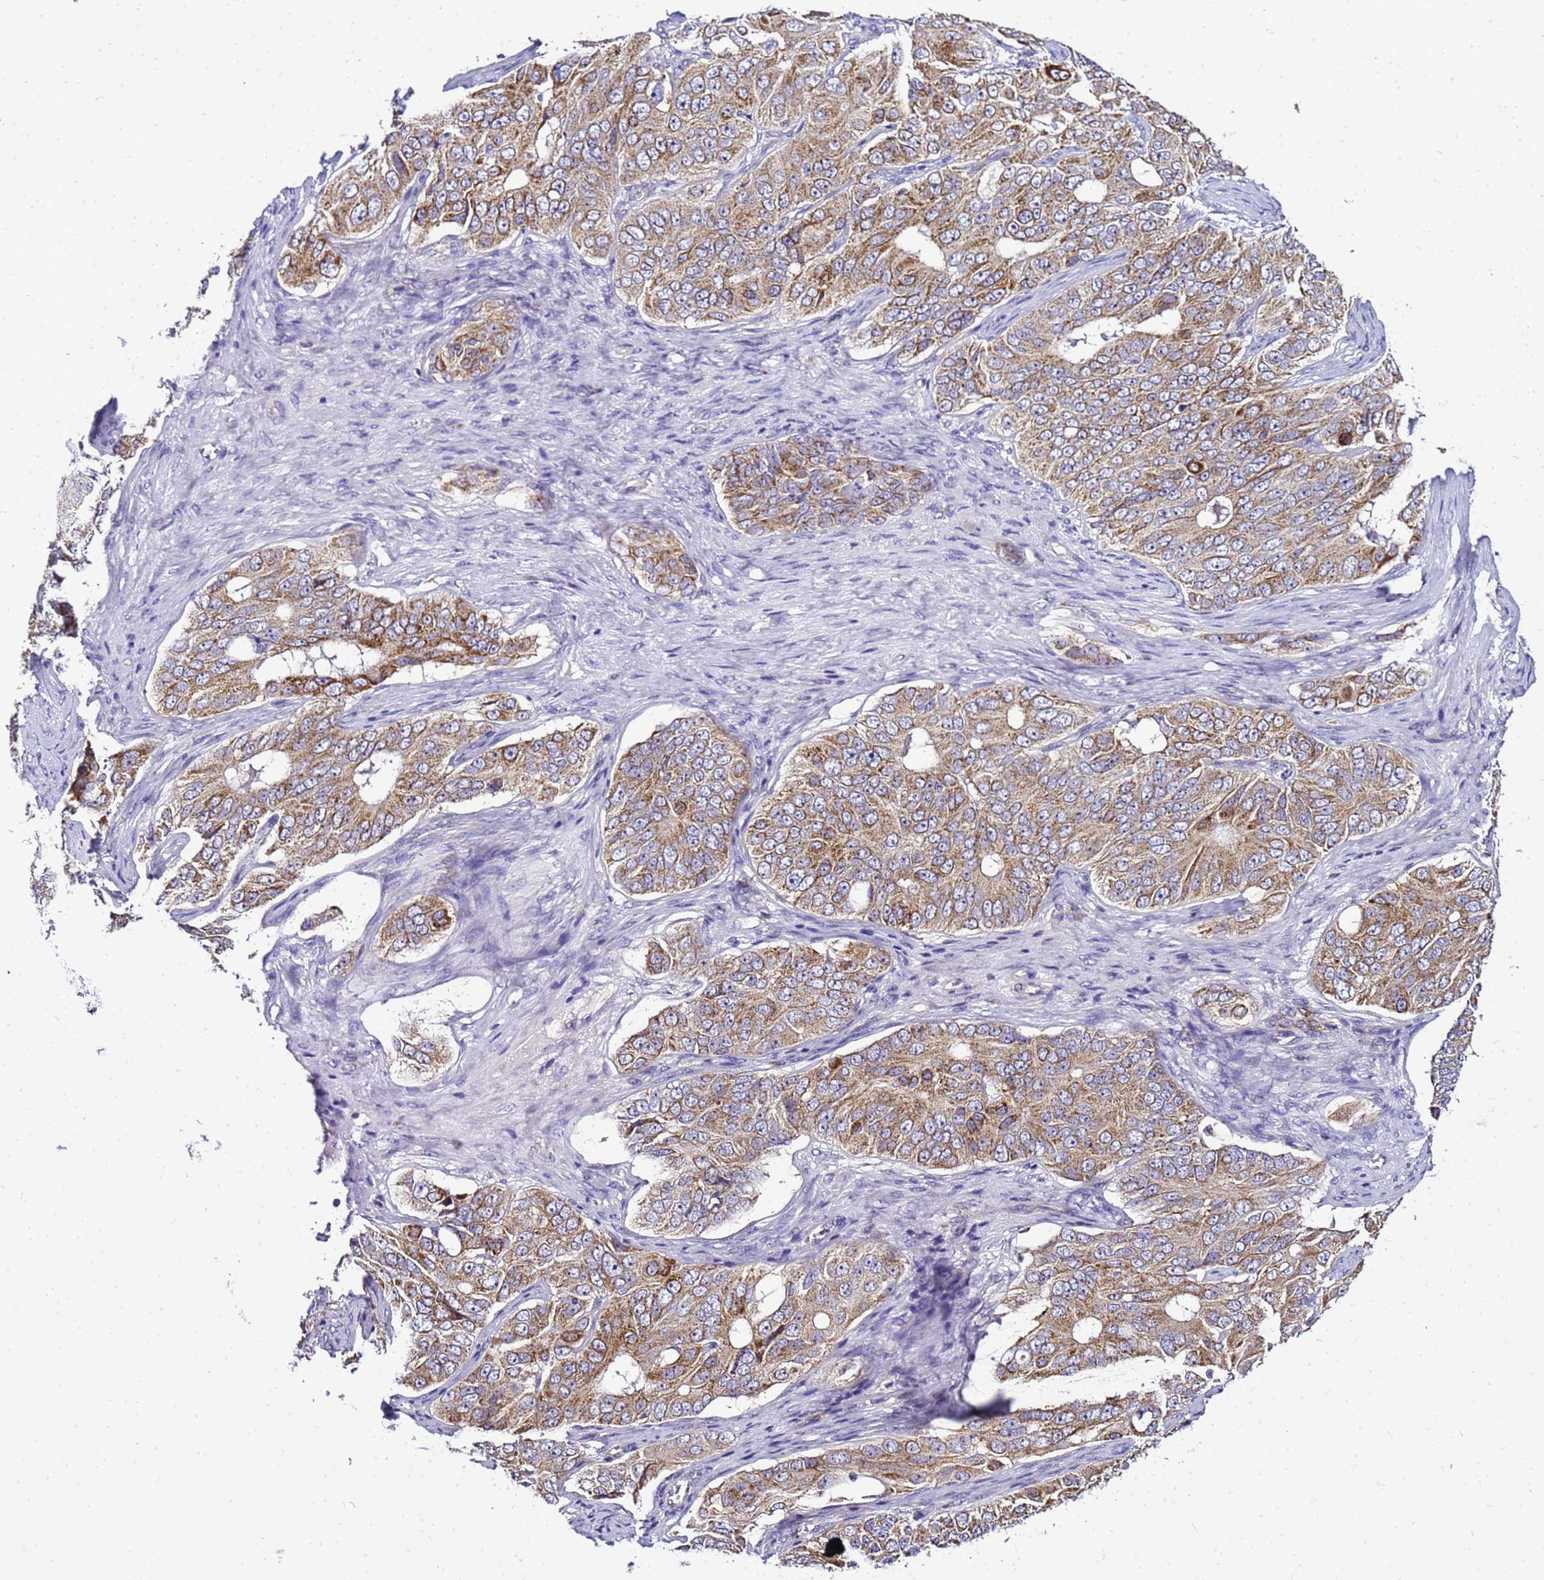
{"staining": {"intensity": "moderate", "quantity": ">75%", "location": "cytoplasmic/membranous"}, "tissue": "ovarian cancer", "cell_type": "Tumor cells", "image_type": "cancer", "snomed": [{"axis": "morphology", "description": "Carcinoma, endometroid"}, {"axis": "topography", "description": "Ovary"}], "caption": "Protein staining of ovarian endometroid carcinoma tissue displays moderate cytoplasmic/membranous expression in about >75% of tumor cells.", "gene": "HIGD2A", "patient": {"sex": "female", "age": 51}}